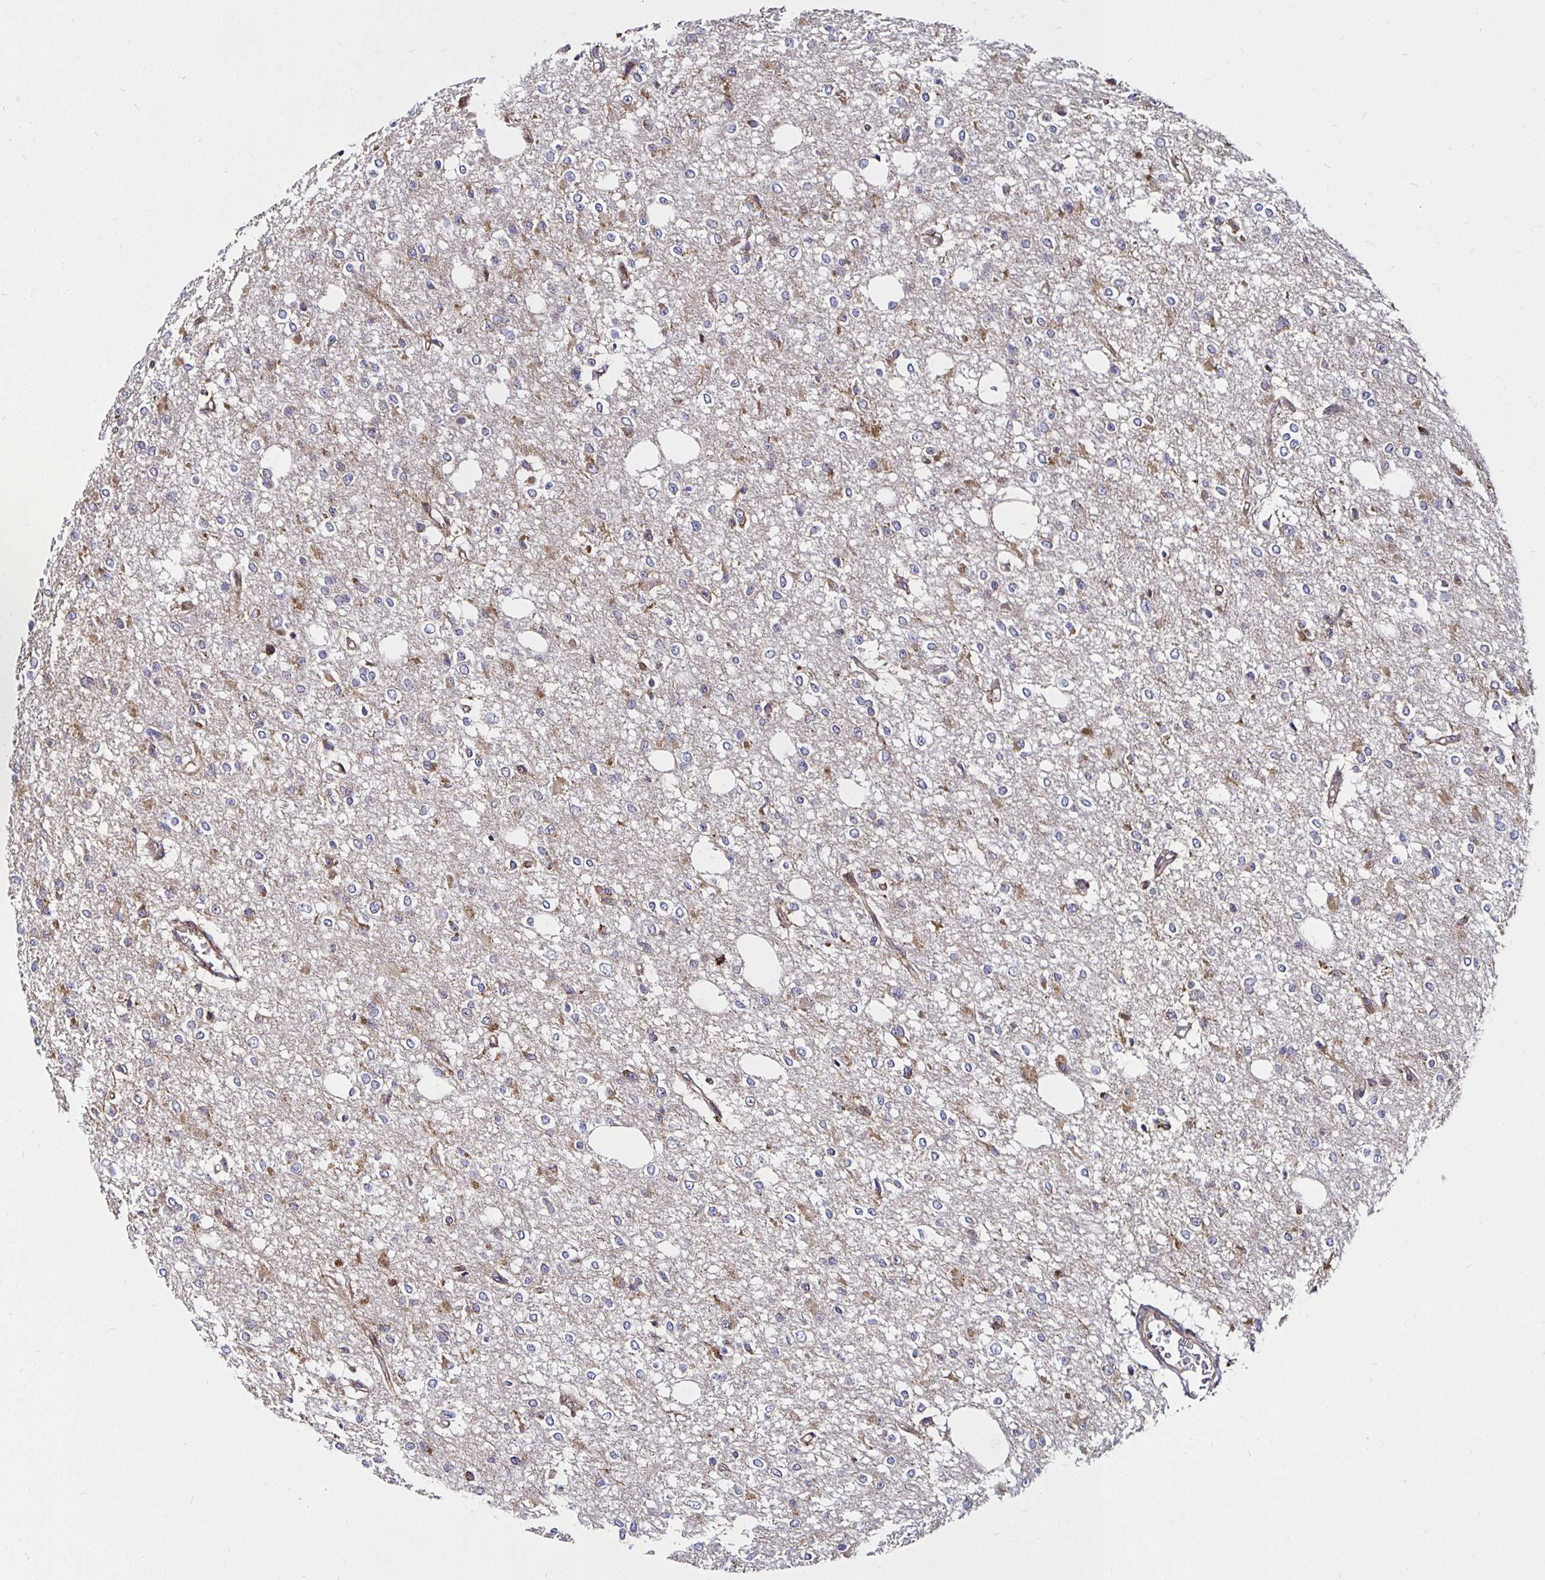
{"staining": {"intensity": "negative", "quantity": "none", "location": "none"}, "tissue": "glioma", "cell_type": "Tumor cells", "image_type": "cancer", "snomed": [{"axis": "morphology", "description": "Glioma, malignant, Low grade"}, {"axis": "topography", "description": "Brain"}], "caption": "An immunohistochemistry image of malignant glioma (low-grade) is shown. There is no staining in tumor cells of malignant glioma (low-grade).", "gene": "SMYD3", "patient": {"sex": "male", "age": 26}}